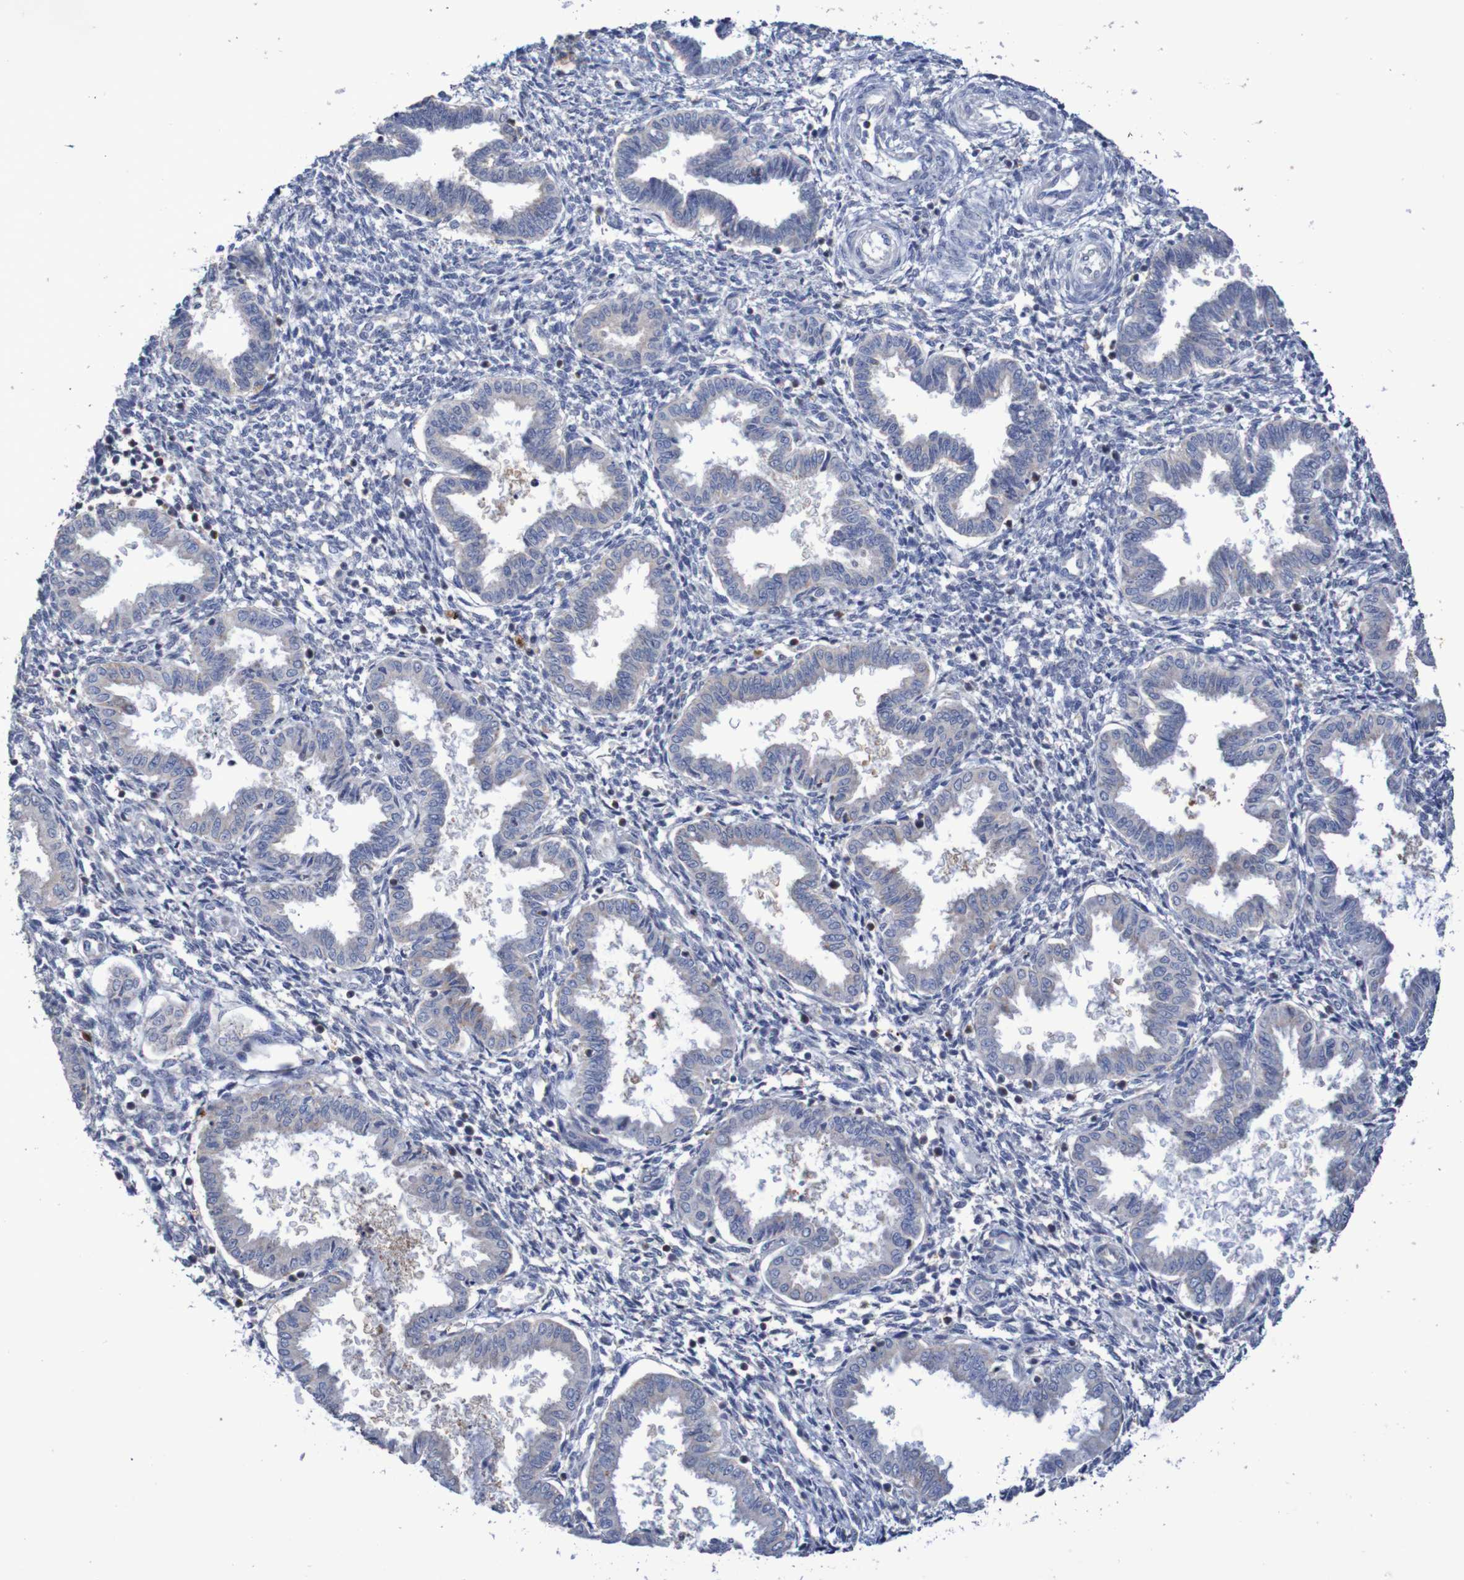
{"staining": {"intensity": "negative", "quantity": "none", "location": "none"}, "tissue": "endometrium", "cell_type": "Cells in endometrial stroma", "image_type": "normal", "snomed": [{"axis": "morphology", "description": "Normal tissue, NOS"}, {"axis": "topography", "description": "Endometrium"}], "caption": "A high-resolution micrograph shows immunohistochemistry staining of benign endometrium, which demonstrates no significant staining in cells in endometrial stroma.", "gene": "C3orf18", "patient": {"sex": "female", "age": 33}}